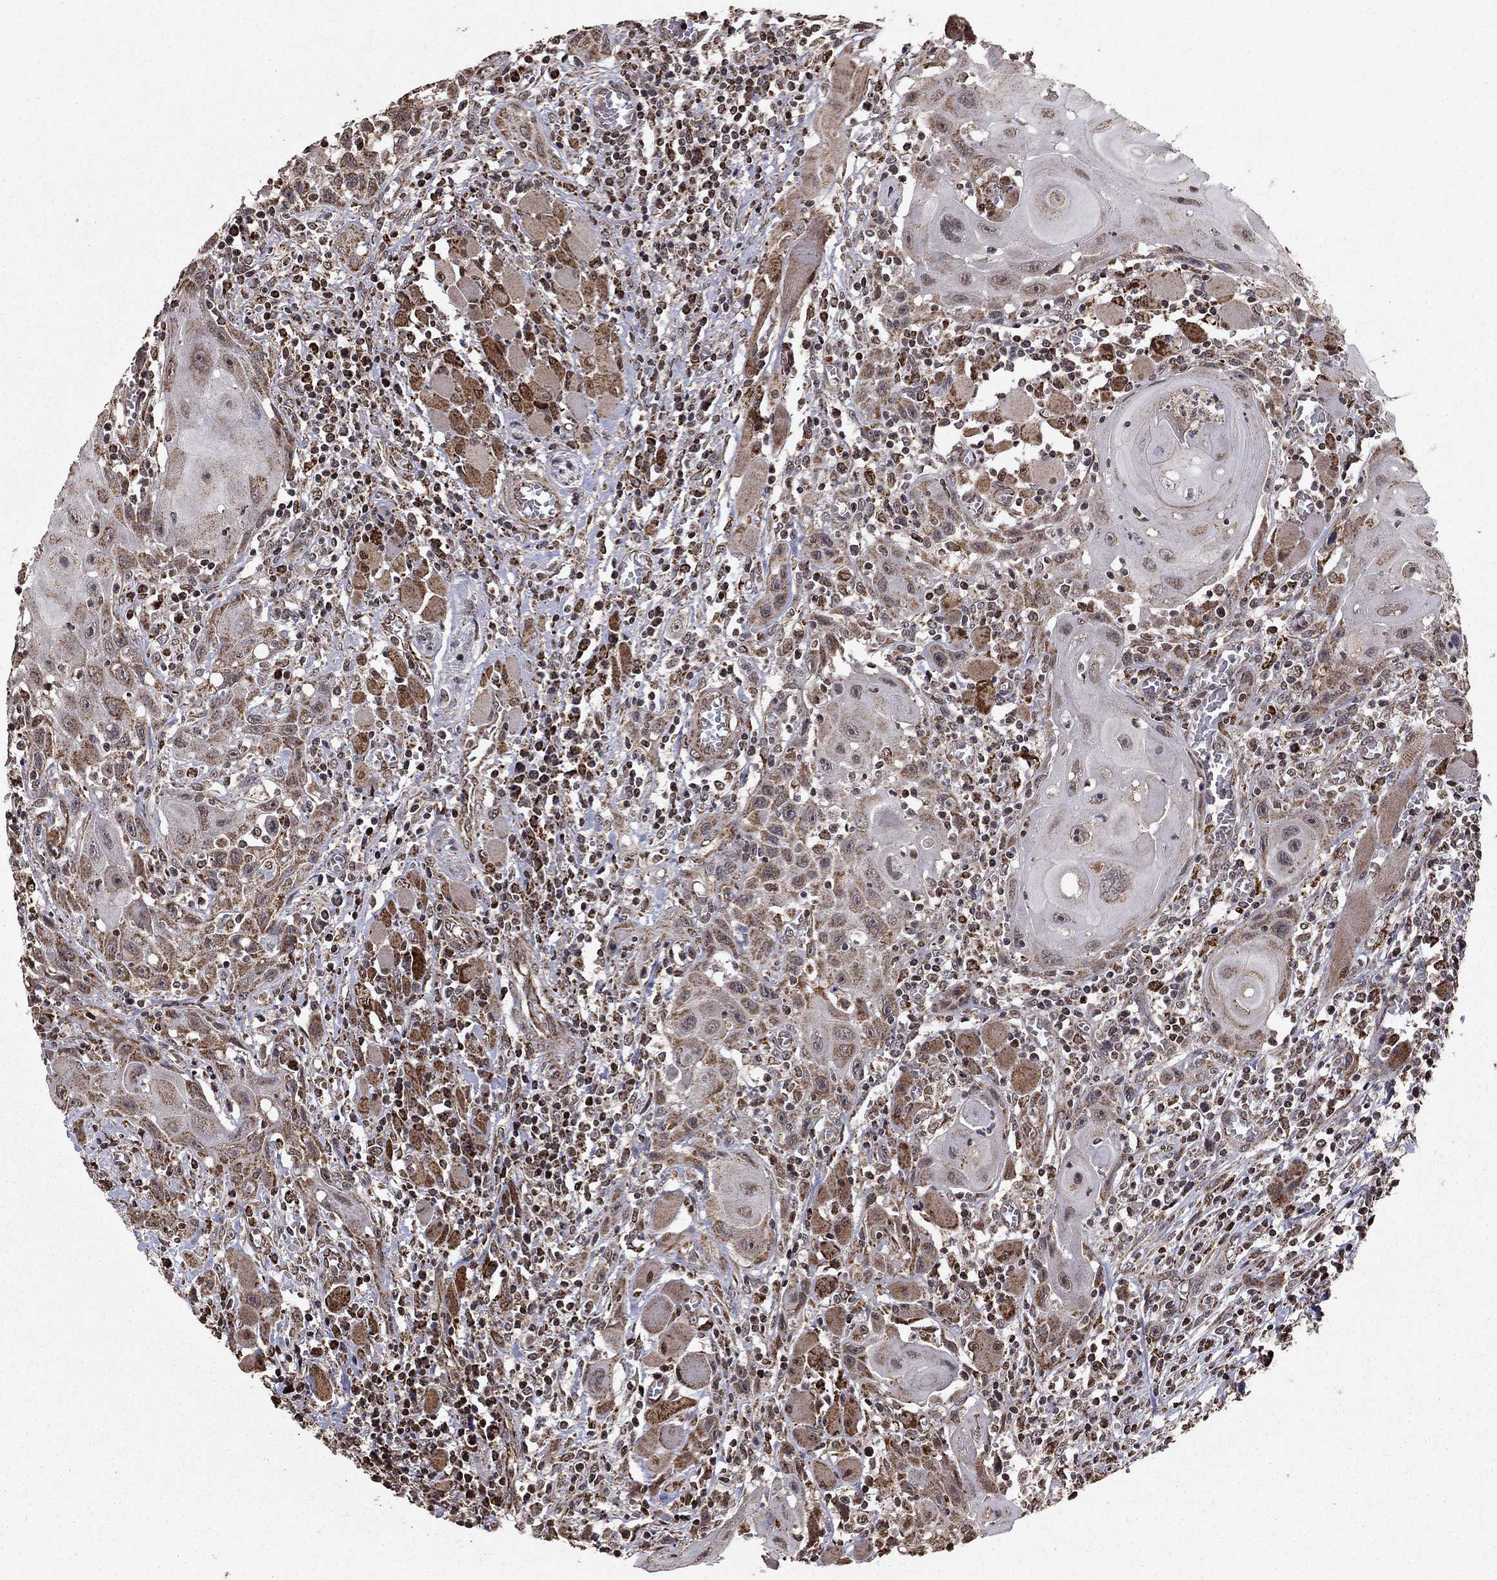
{"staining": {"intensity": "weak", "quantity": "25%-75%", "location": "cytoplasmic/membranous"}, "tissue": "head and neck cancer", "cell_type": "Tumor cells", "image_type": "cancer", "snomed": [{"axis": "morphology", "description": "Normal tissue, NOS"}, {"axis": "morphology", "description": "Squamous cell carcinoma, NOS"}, {"axis": "topography", "description": "Oral tissue"}, {"axis": "topography", "description": "Head-Neck"}], "caption": "Human head and neck cancer (squamous cell carcinoma) stained for a protein (brown) demonstrates weak cytoplasmic/membranous positive expression in about 25%-75% of tumor cells.", "gene": "ACOT13", "patient": {"sex": "male", "age": 71}}